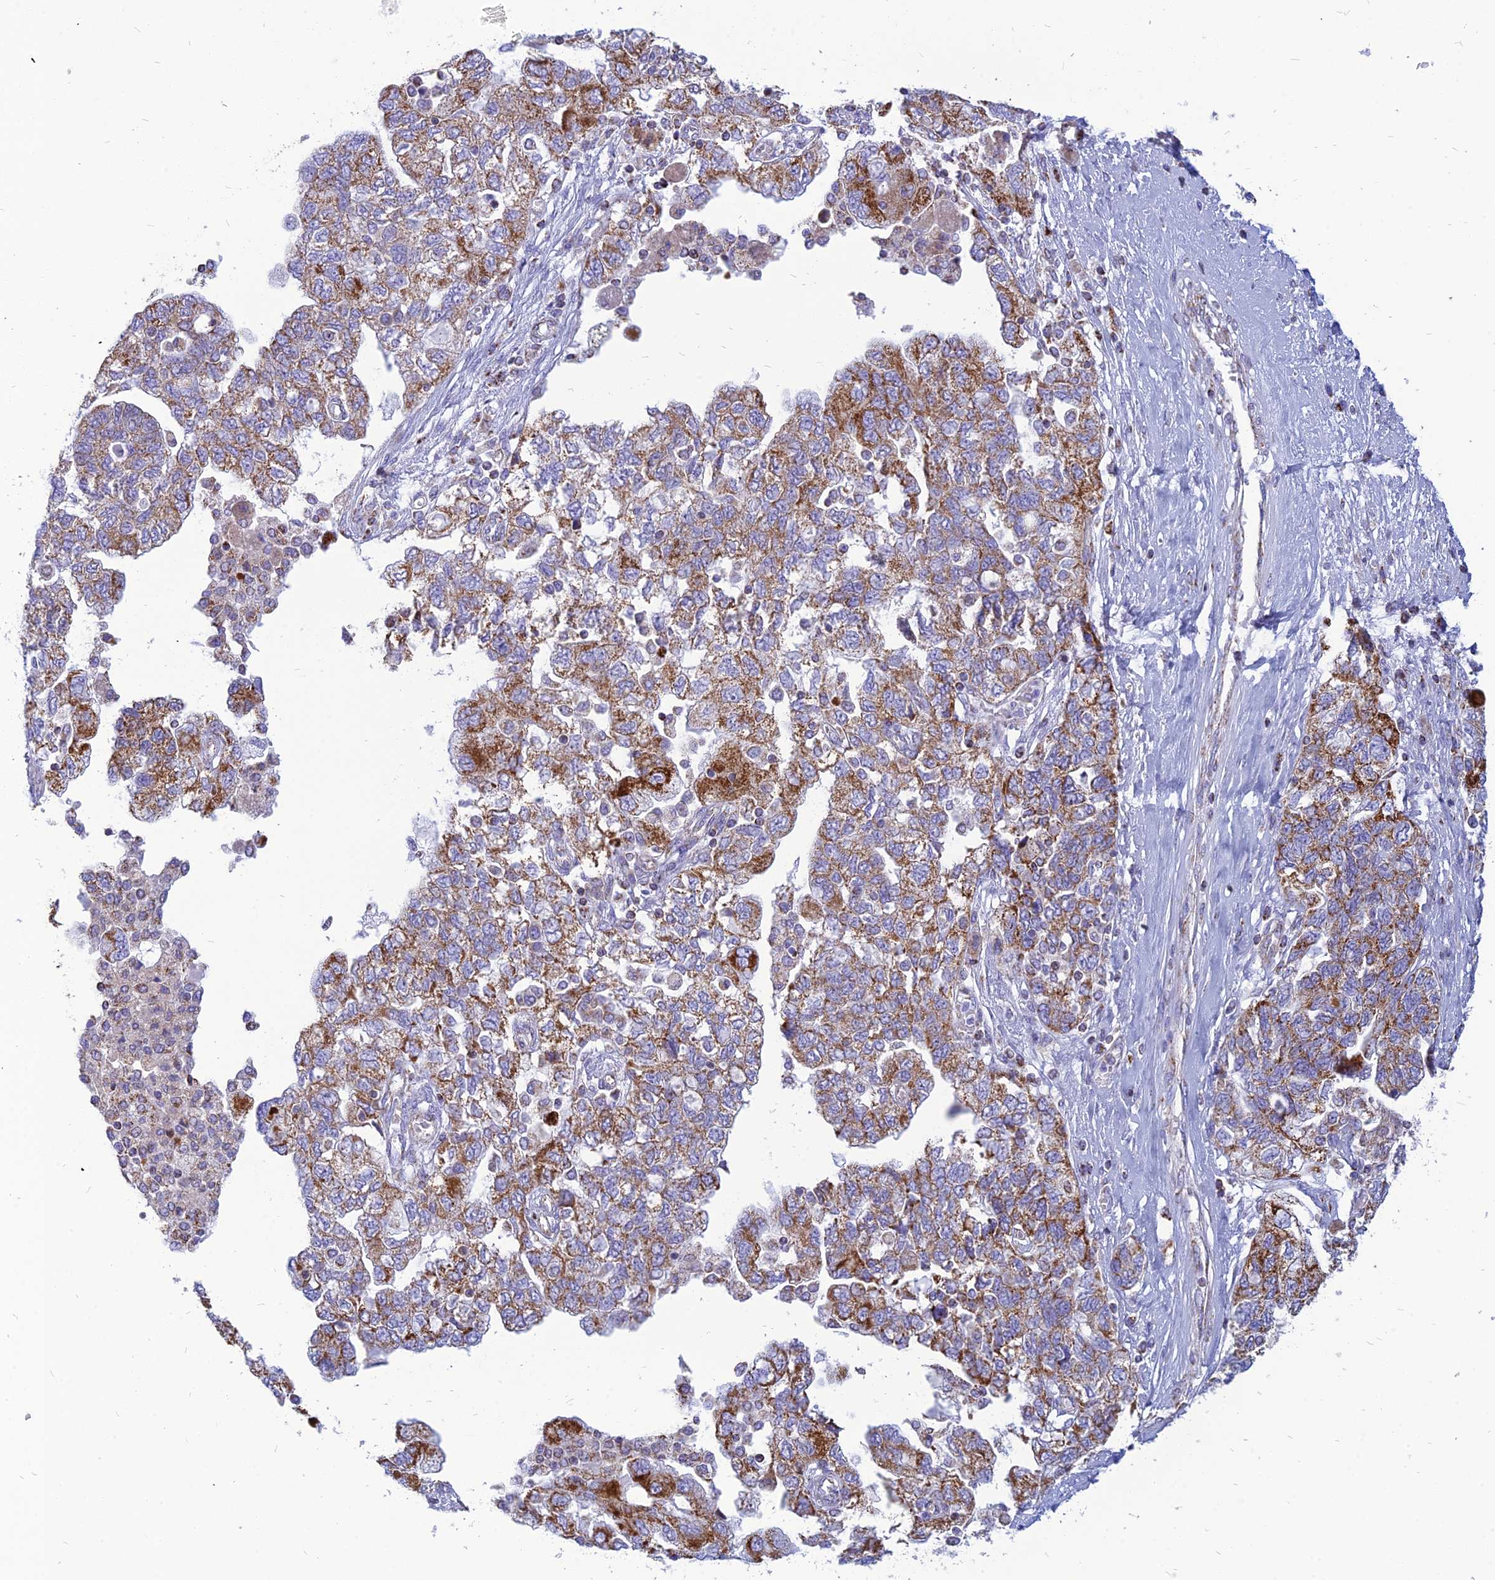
{"staining": {"intensity": "moderate", "quantity": ">75%", "location": "cytoplasmic/membranous"}, "tissue": "ovarian cancer", "cell_type": "Tumor cells", "image_type": "cancer", "snomed": [{"axis": "morphology", "description": "Carcinoma, NOS"}, {"axis": "morphology", "description": "Cystadenocarcinoma, serous, NOS"}, {"axis": "topography", "description": "Ovary"}], "caption": "A medium amount of moderate cytoplasmic/membranous expression is appreciated in about >75% of tumor cells in ovarian cancer tissue.", "gene": "PACC1", "patient": {"sex": "female", "age": 69}}